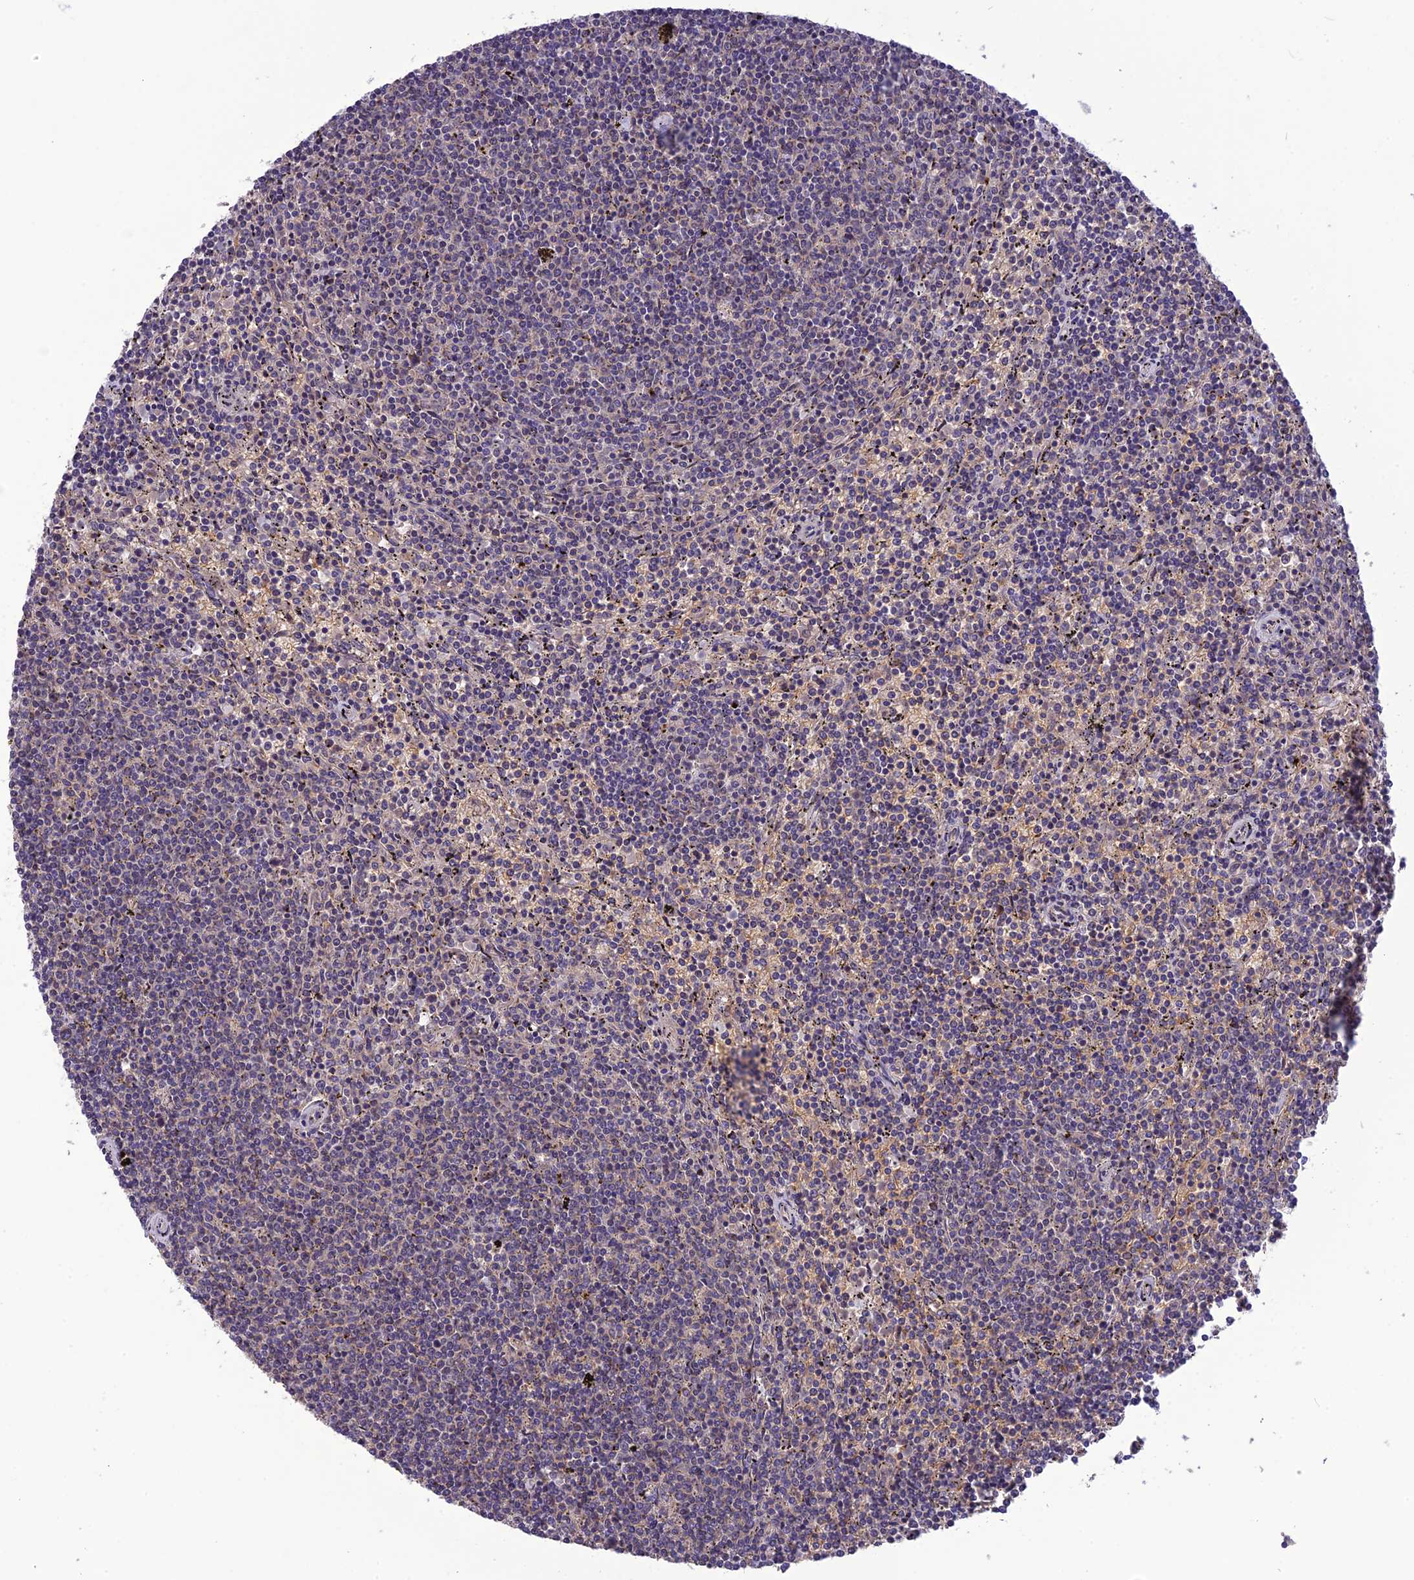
{"staining": {"intensity": "negative", "quantity": "none", "location": "none"}, "tissue": "lymphoma", "cell_type": "Tumor cells", "image_type": "cancer", "snomed": [{"axis": "morphology", "description": "Malignant lymphoma, non-Hodgkin's type, Low grade"}, {"axis": "topography", "description": "Spleen"}], "caption": "Malignant lymphoma, non-Hodgkin's type (low-grade) stained for a protein using IHC displays no expression tumor cells.", "gene": "PSMF1", "patient": {"sex": "female", "age": 50}}